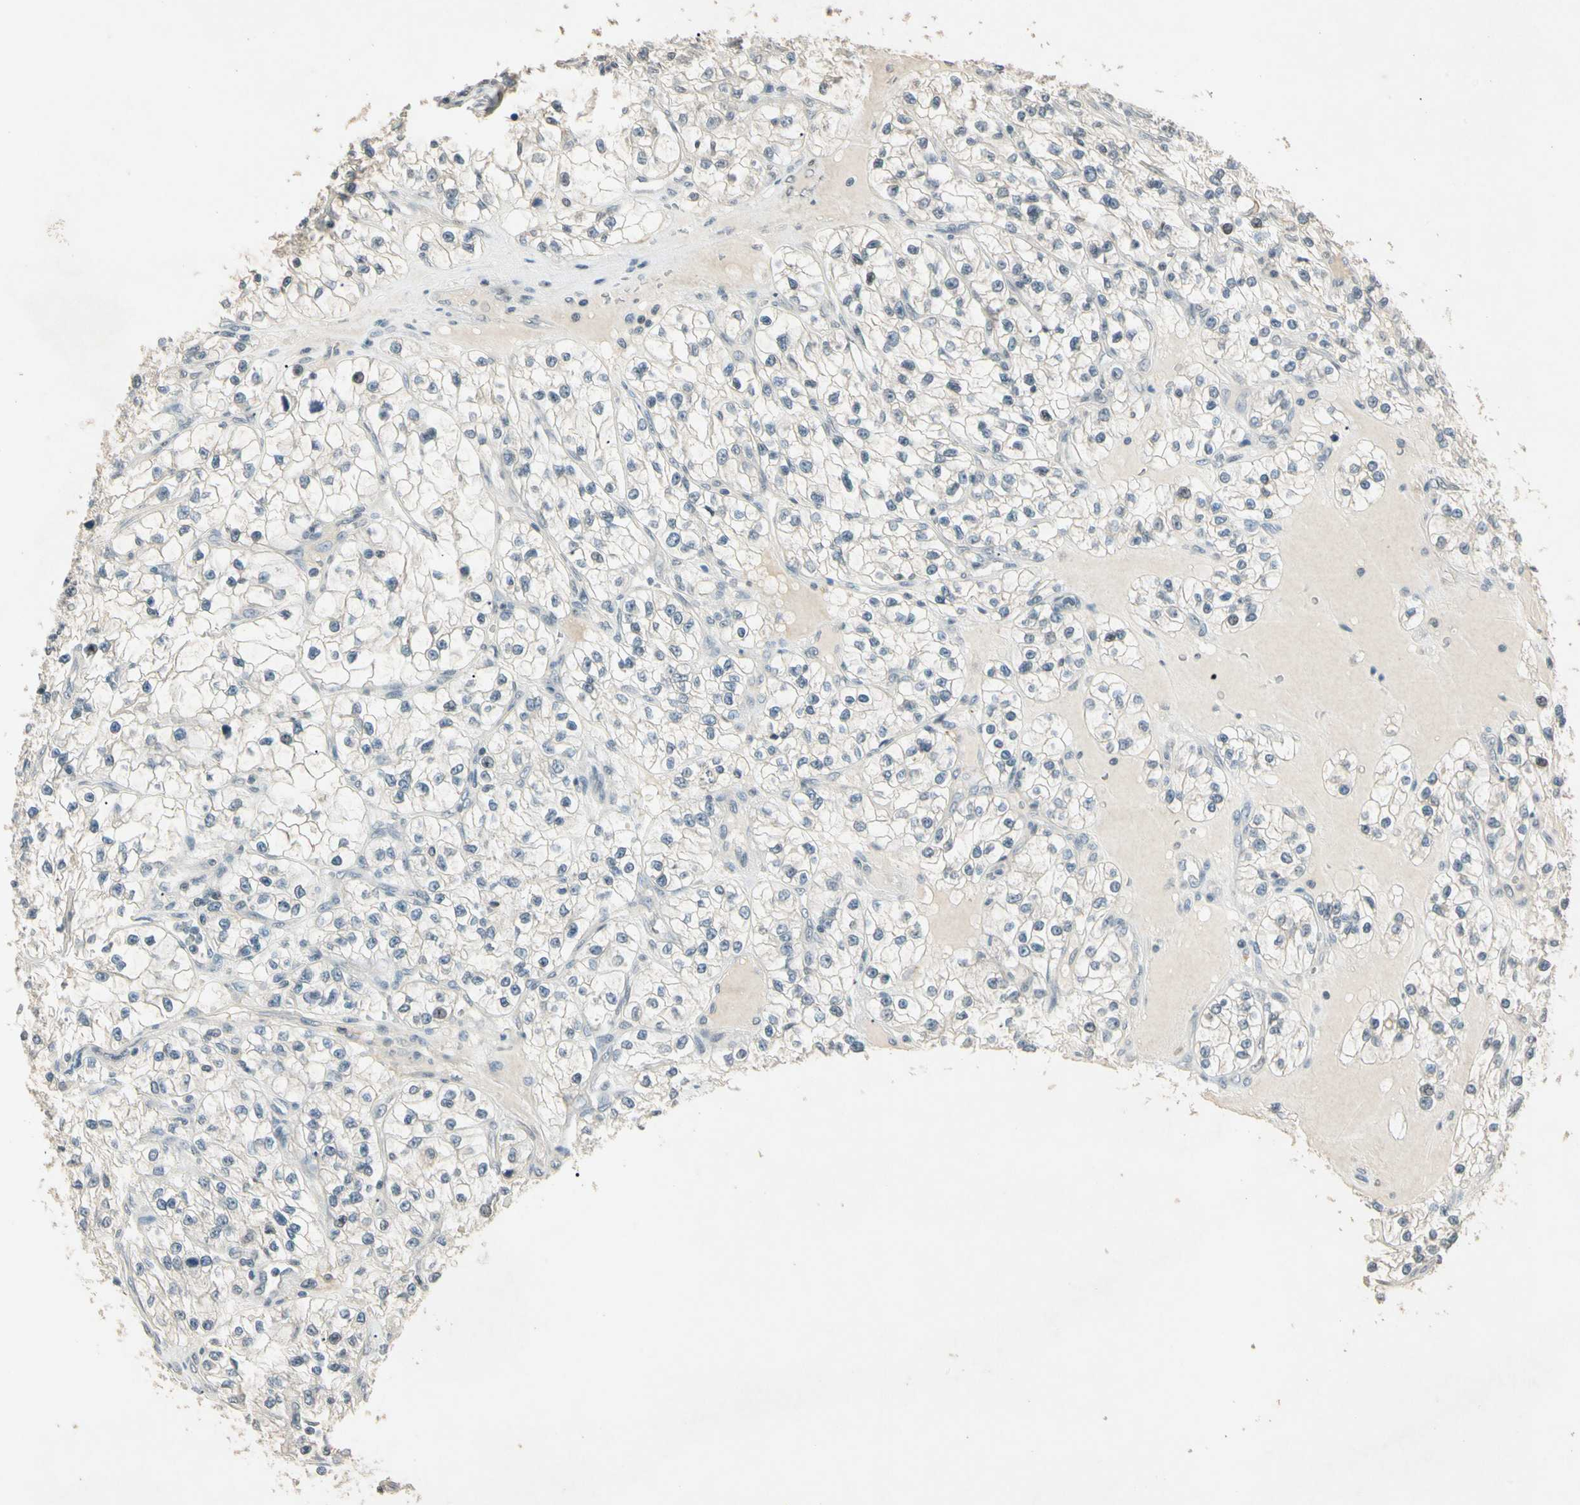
{"staining": {"intensity": "weak", "quantity": "<25%", "location": "nuclear"}, "tissue": "renal cancer", "cell_type": "Tumor cells", "image_type": "cancer", "snomed": [{"axis": "morphology", "description": "Adenocarcinoma, NOS"}, {"axis": "topography", "description": "Kidney"}], "caption": "A high-resolution histopathology image shows IHC staining of adenocarcinoma (renal), which exhibits no significant staining in tumor cells.", "gene": "ZBTB4", "patient": {"sex": "female", "age": 57}}